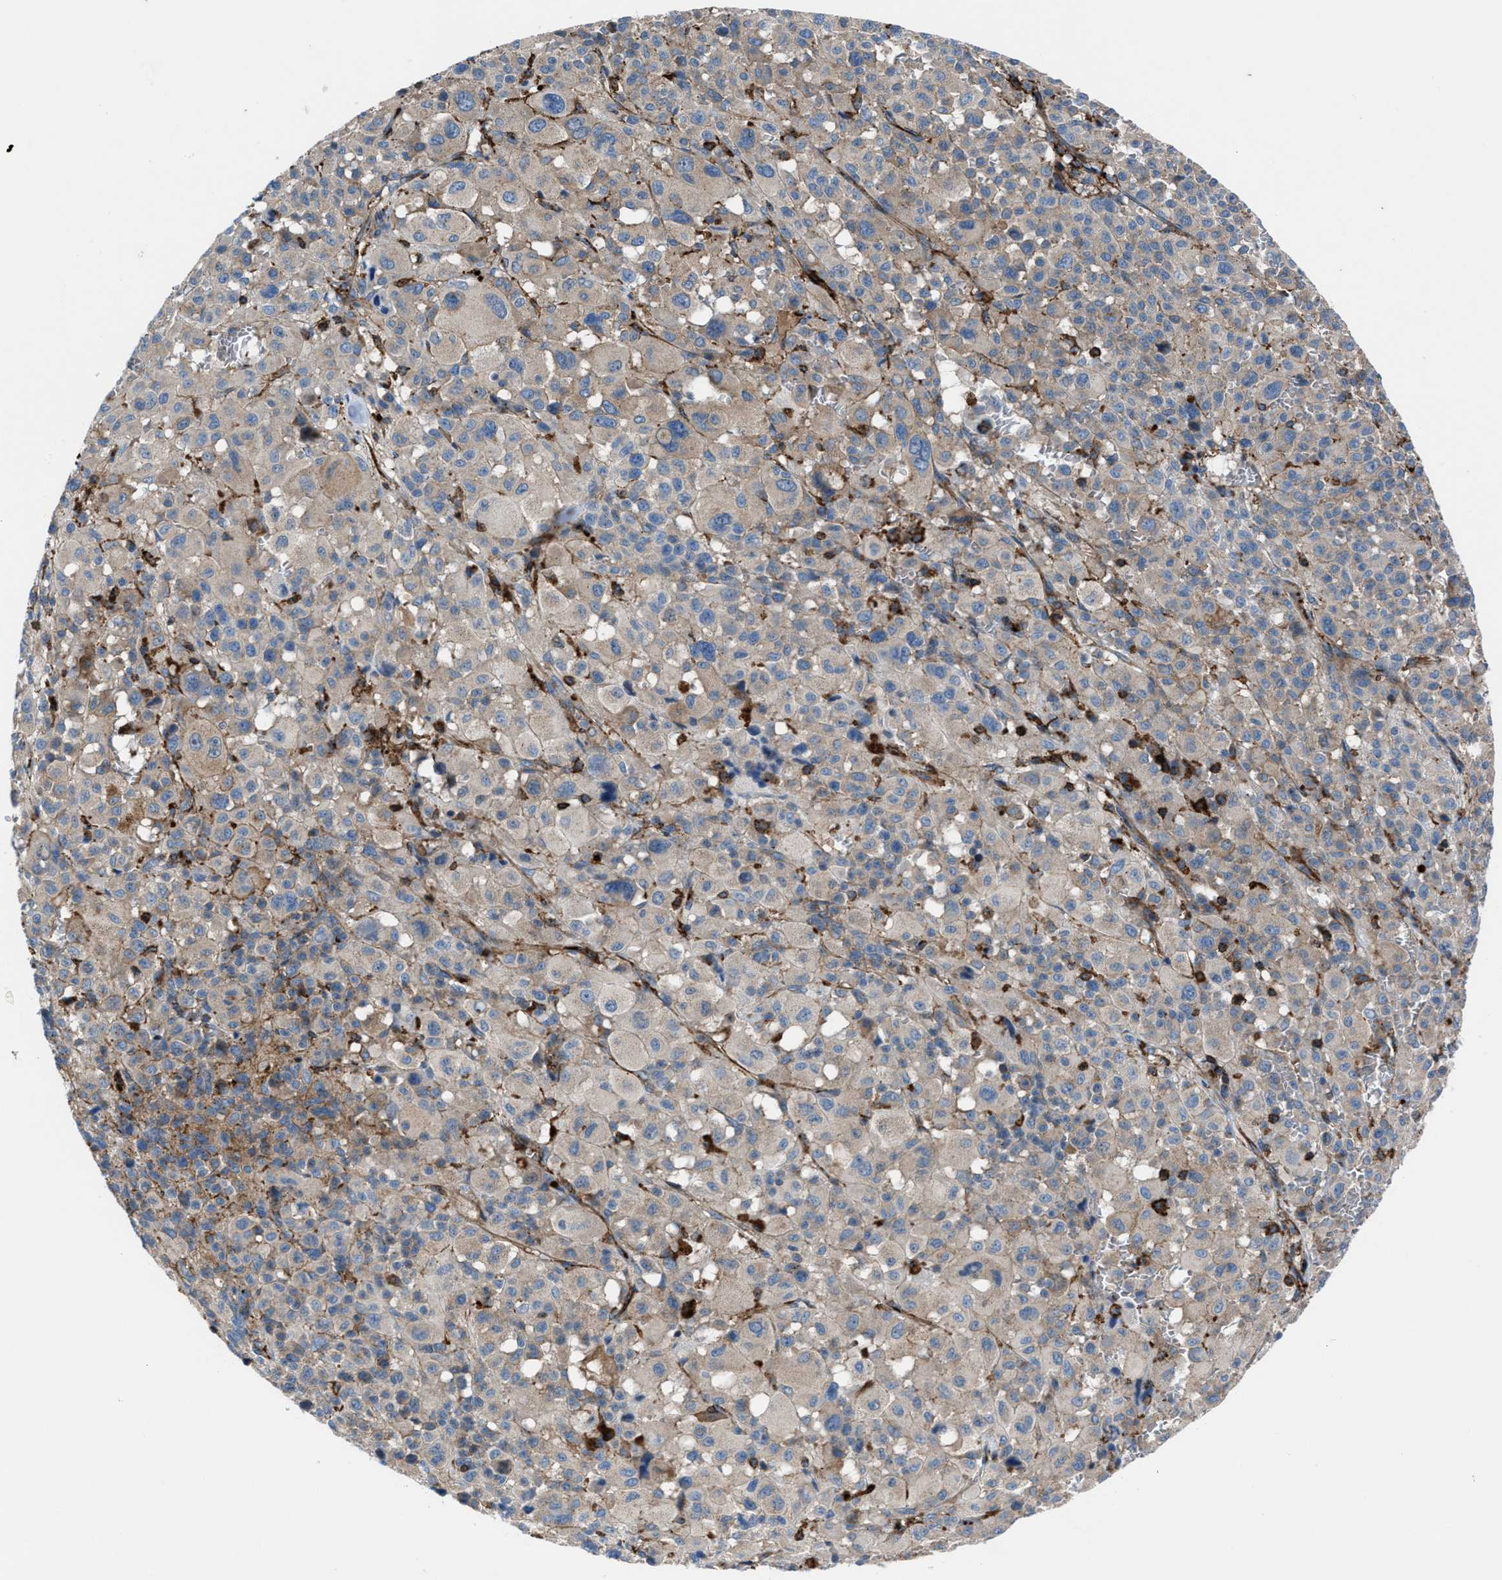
{"staining": {"intensity": "negative", "quantity": "none", "location": "none"}, "tissue": "melanoma", "cell_type": "Tumor cells", "image_type": "cancer", "snomed": [{"axis": "morphology", "description": "Malignant melanoma, Metastatic site"}, {"axis": "topography", "description": "Skin"}], "caption": "Tumor cells show no significant expression in melanoma.", "gene": "AGPAT2", "patient": {"sex": "female", "age": 74}}